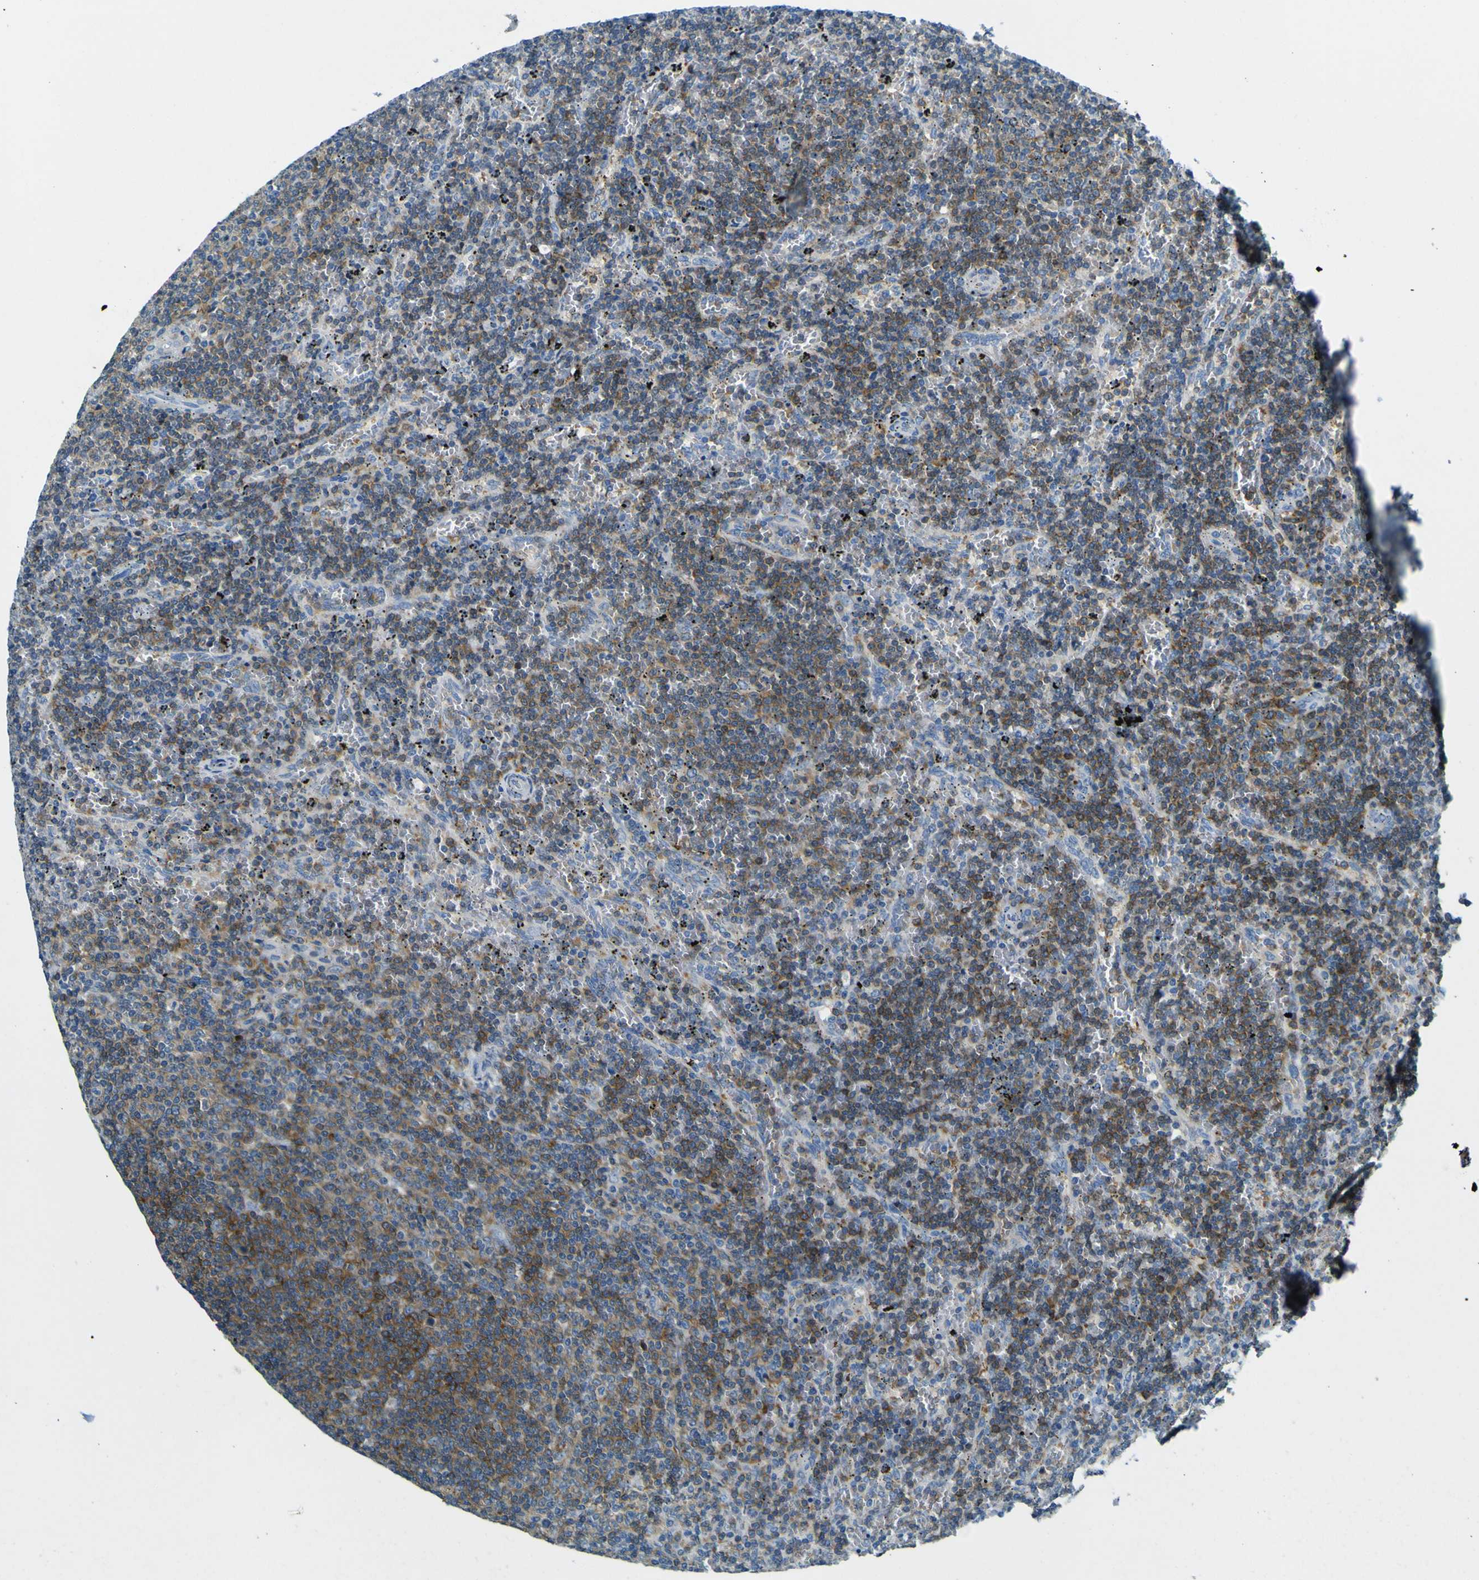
{"staining": {"intensity": "strong", "quantity": "25%-75%", "location": "cytoplasmic/membranous"}, "tissue": "lymphoma", "cell_type": "Tumor cells", "image_type": "cancer", "snomed": [{"axis": "morphology", "description": "Malignant lymphoma, non-Hodgkin's type, Low grade"}, {"axis": "topography", "description": "Spleen"}], "caption": "Lymphoma stained with a brown dye displays strong cytoplasmic/membranous positive positivity in about 25%-75% of tumor cells.", "gene": "SORCS1", "patient": {"sex": "female", "age": 50}}